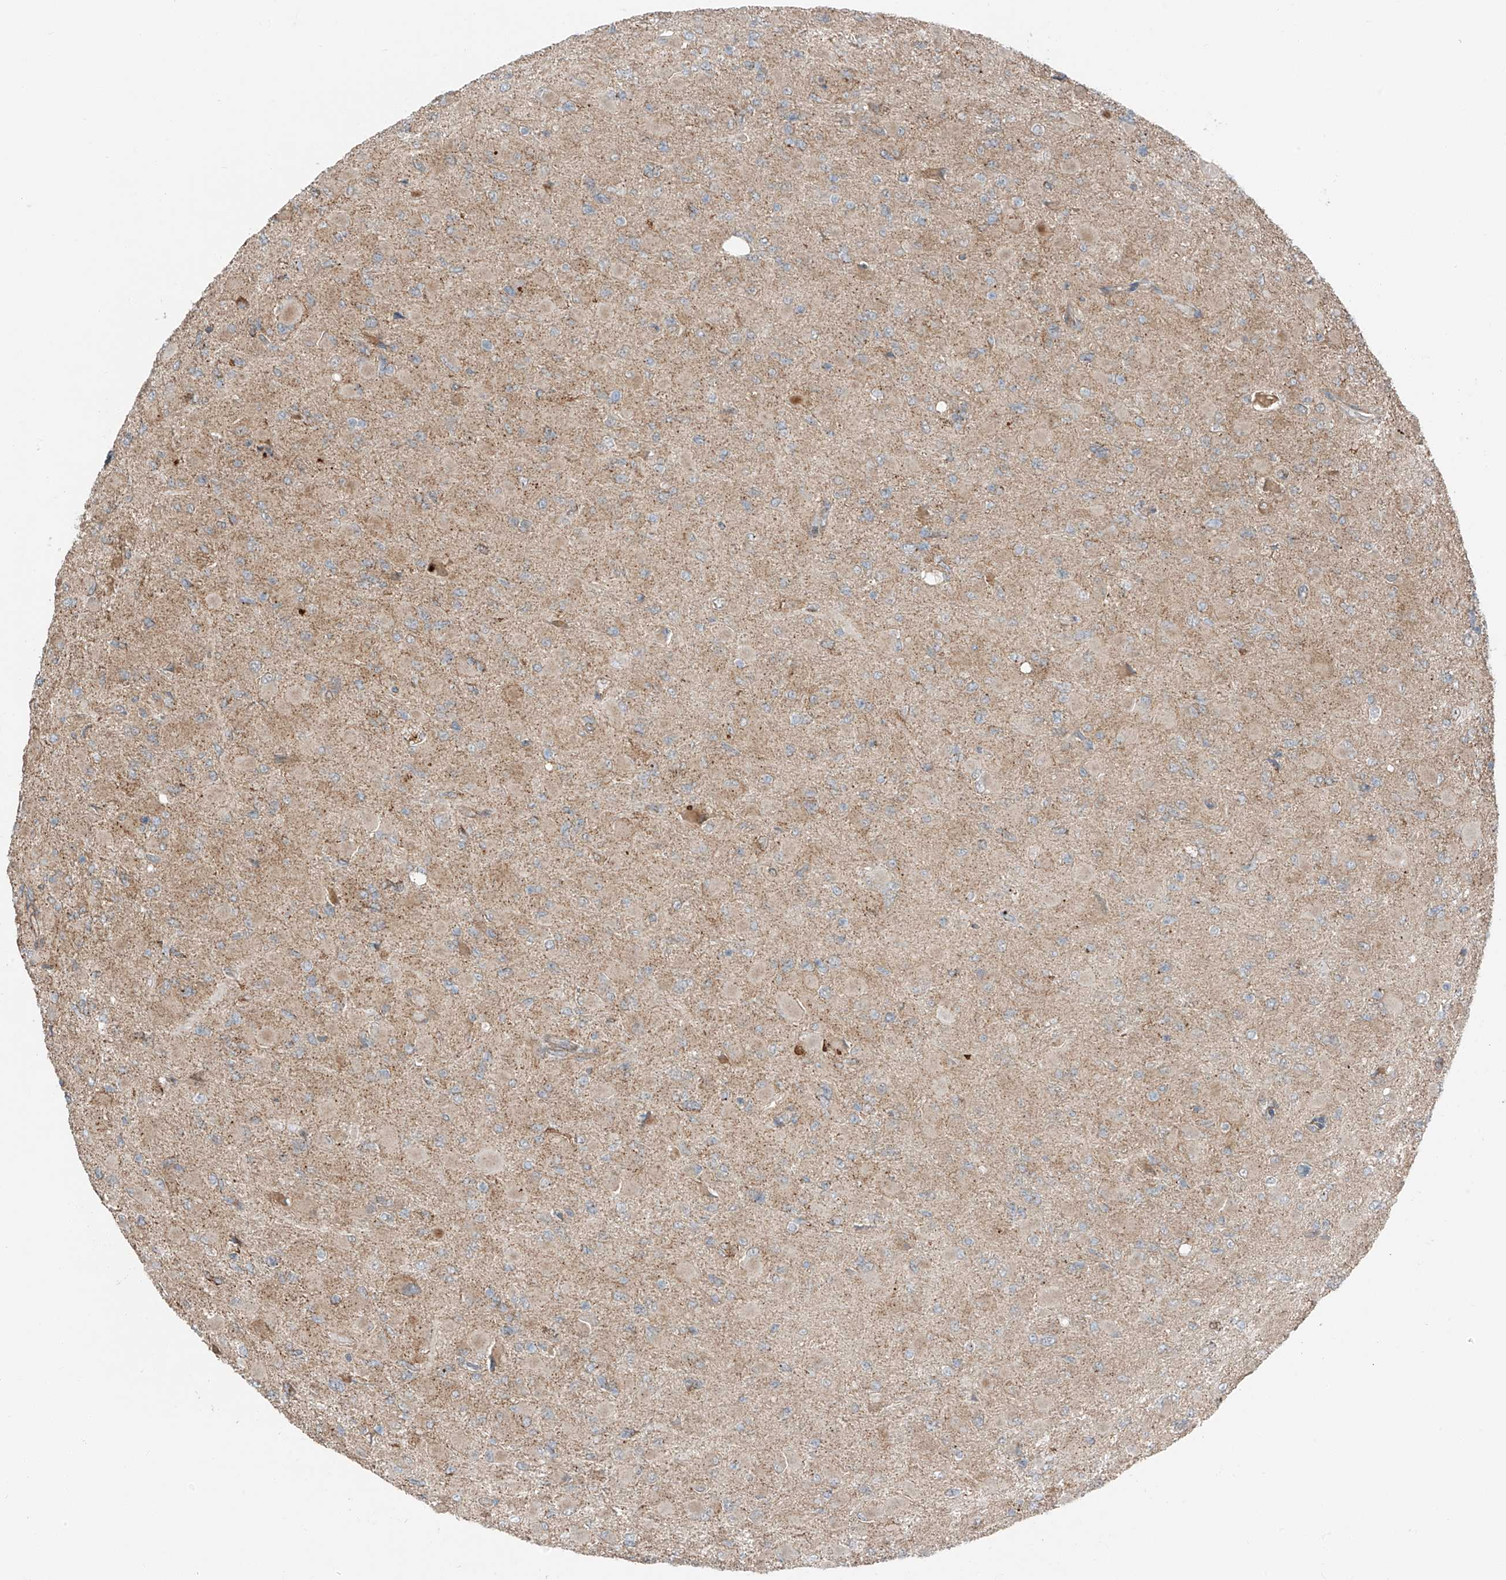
{"staining": {"intensity": "negative", "quantity": "none", "location": "none"}, "tissue": "glioma", "cell_type": "Tumor cells", "image_type": "cancer", "snomed": [{"axis": "morphology", "description": "Glioma, malignant, High grade"}, {"axis": "topography", "description": "Cerebral cortex"}], "caption": "This is an IHC histopathology image of glioma. There is no expression in tumor cells.", "gene": "CEP162", "patient": {"sex": "female", "age": 36}}